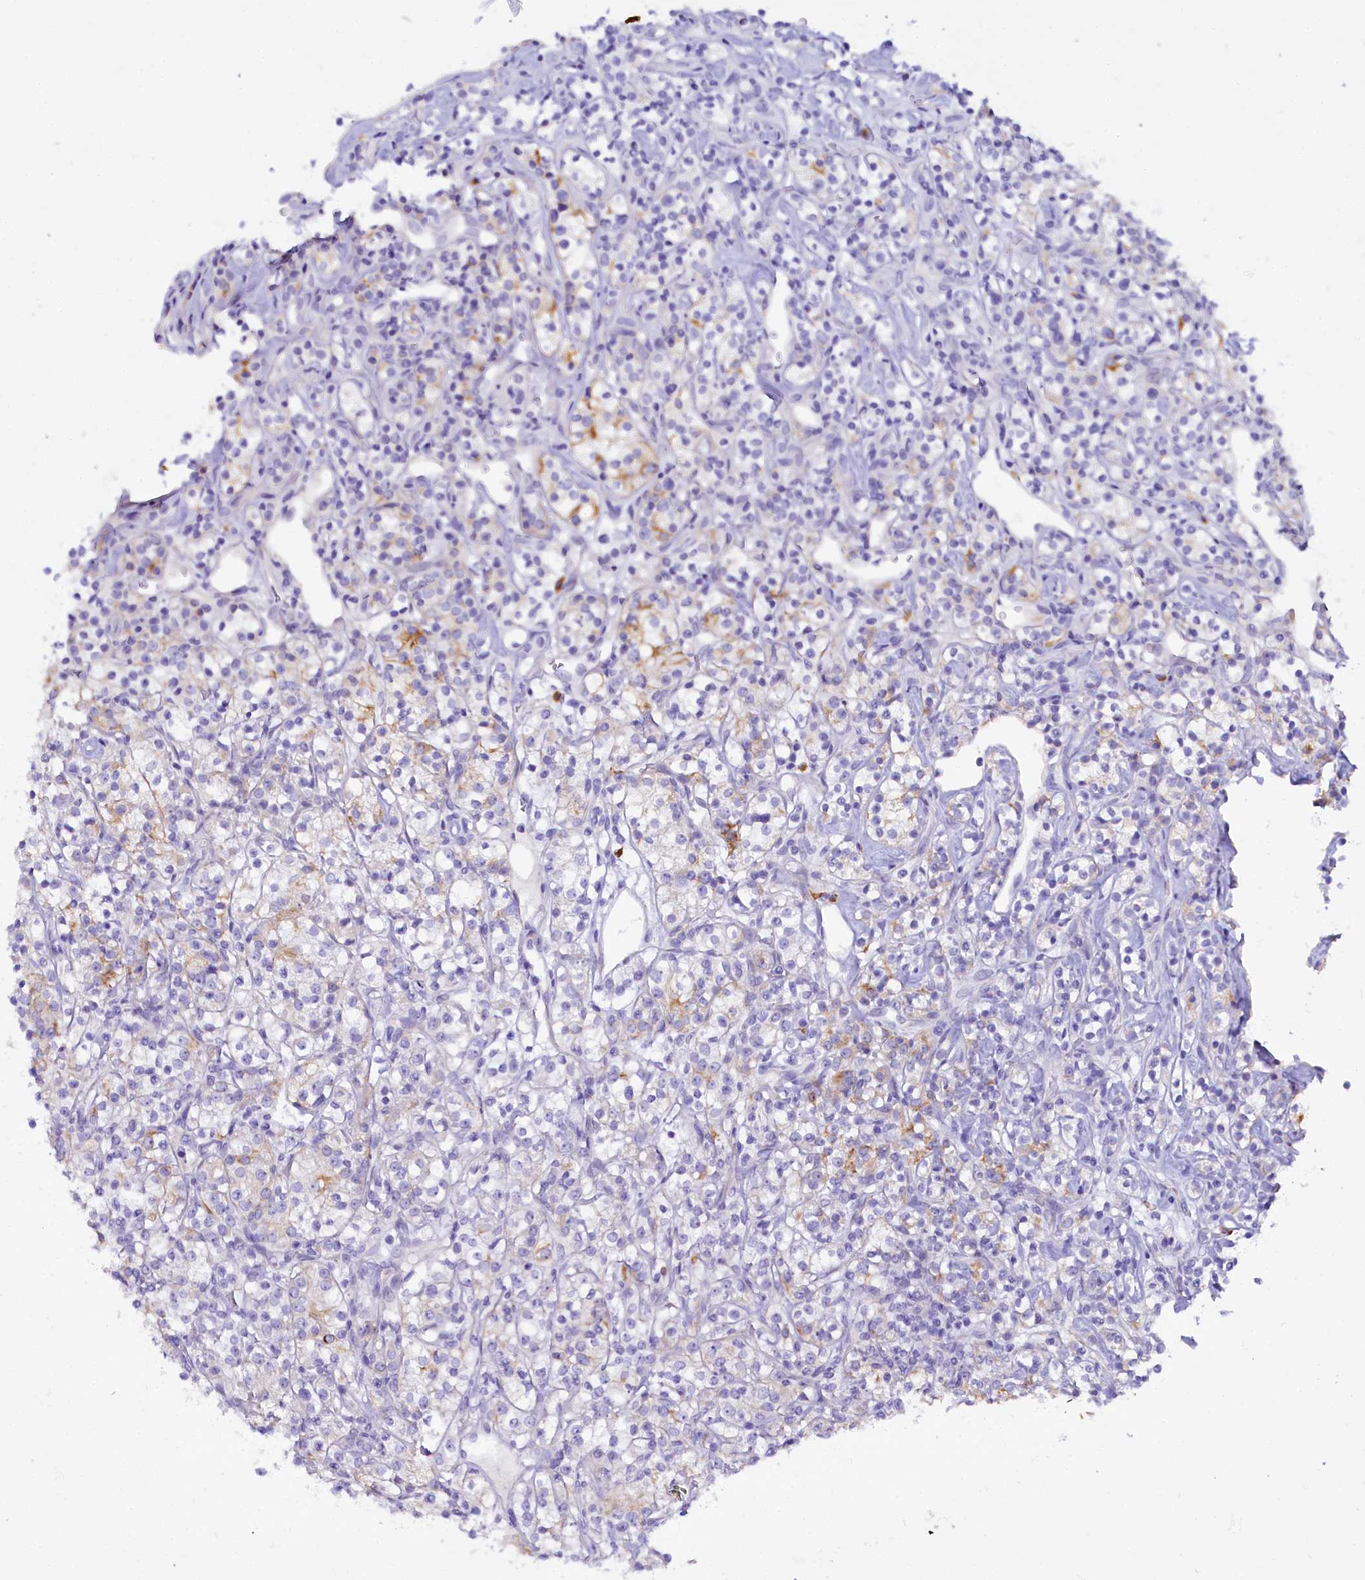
{"staining": {"intensity": "weak", "quantity": "<25%", "location": "cytoplasmic/membranous"}, "tissue": "renal cancer", "cell_type": "Tumor cells", "image_type": "cancer", "snomed": [{"axis": "morphology", "description": "Adenocarcinoma, NOS"}, {"axis": "topography", "description": "Kidney"}], "caption": "Immunohistochemistry (IHC) micrograph of neoplastic tissue: adenocarcinoma (renal) stained with DAB reveals no significant protein expression in tumor cells. The staining is performed using DAB (3,3'-diaminobenzidine) brown chromogen with nuclei counter-stained in using hematoxylin.", "gene": "FAAP20", "patient": {"sex": "male", "age": 77}}